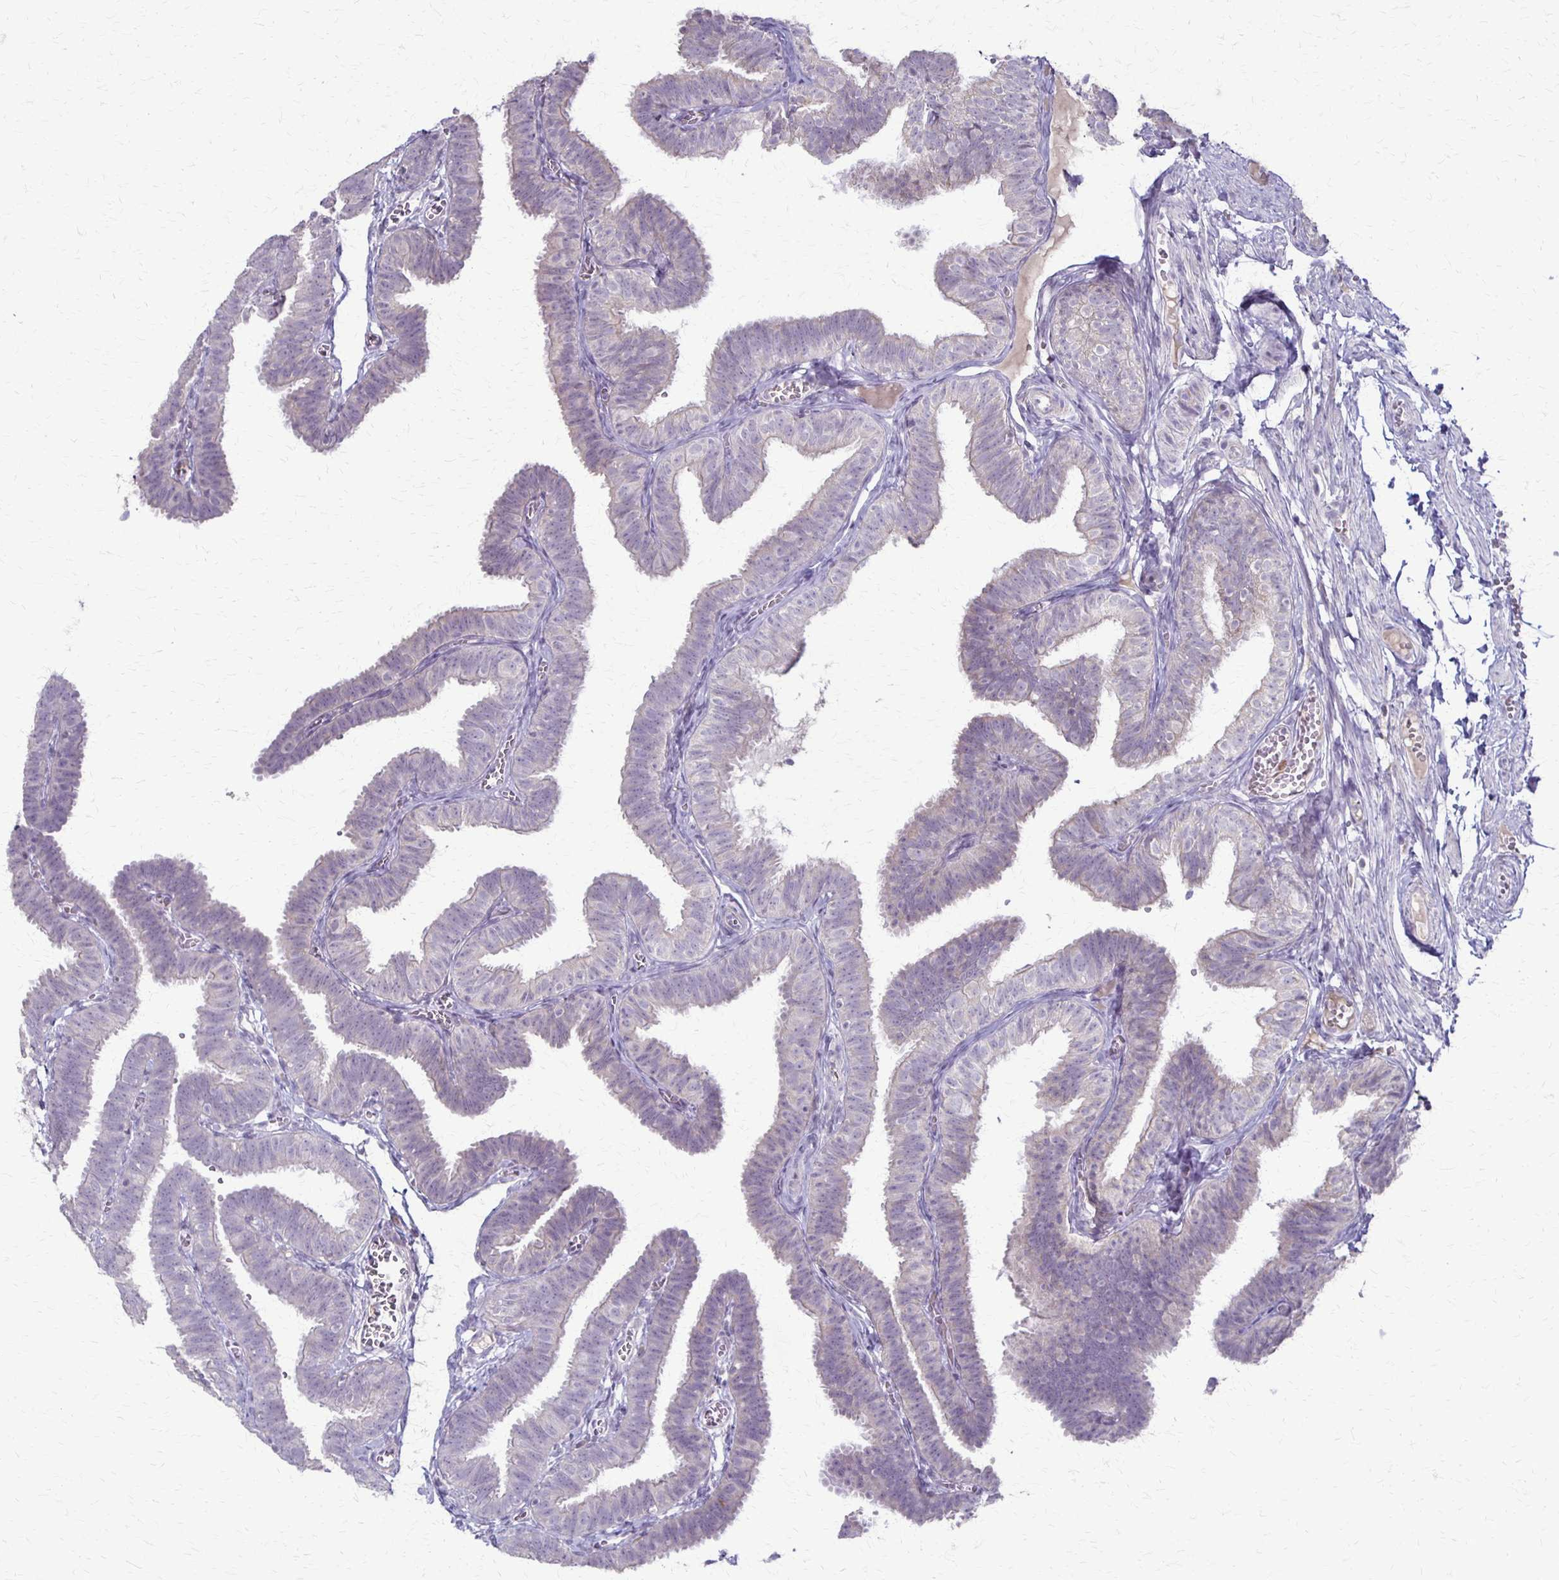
{"staining": {"intensity": "weak", "quantity": "<25%", "location": "cytoplasmic/membranous"}, "tissue": "fallopian tube", "cell_type": "Glandular cells", "image_type": "normal", "snomed": [{"axis": "morphology", "description": "Normal tissue, NOS"}, {"axis": "topography", "description": "Fallopian tube"}], "caption": "This is an immunohistochemistry (IHC) photomicrograph of benign human fallopian tube. There is no staining in glandular cells.", "gene": "SLC35E2B", "patient": {"sex": "female", "age": 25}}